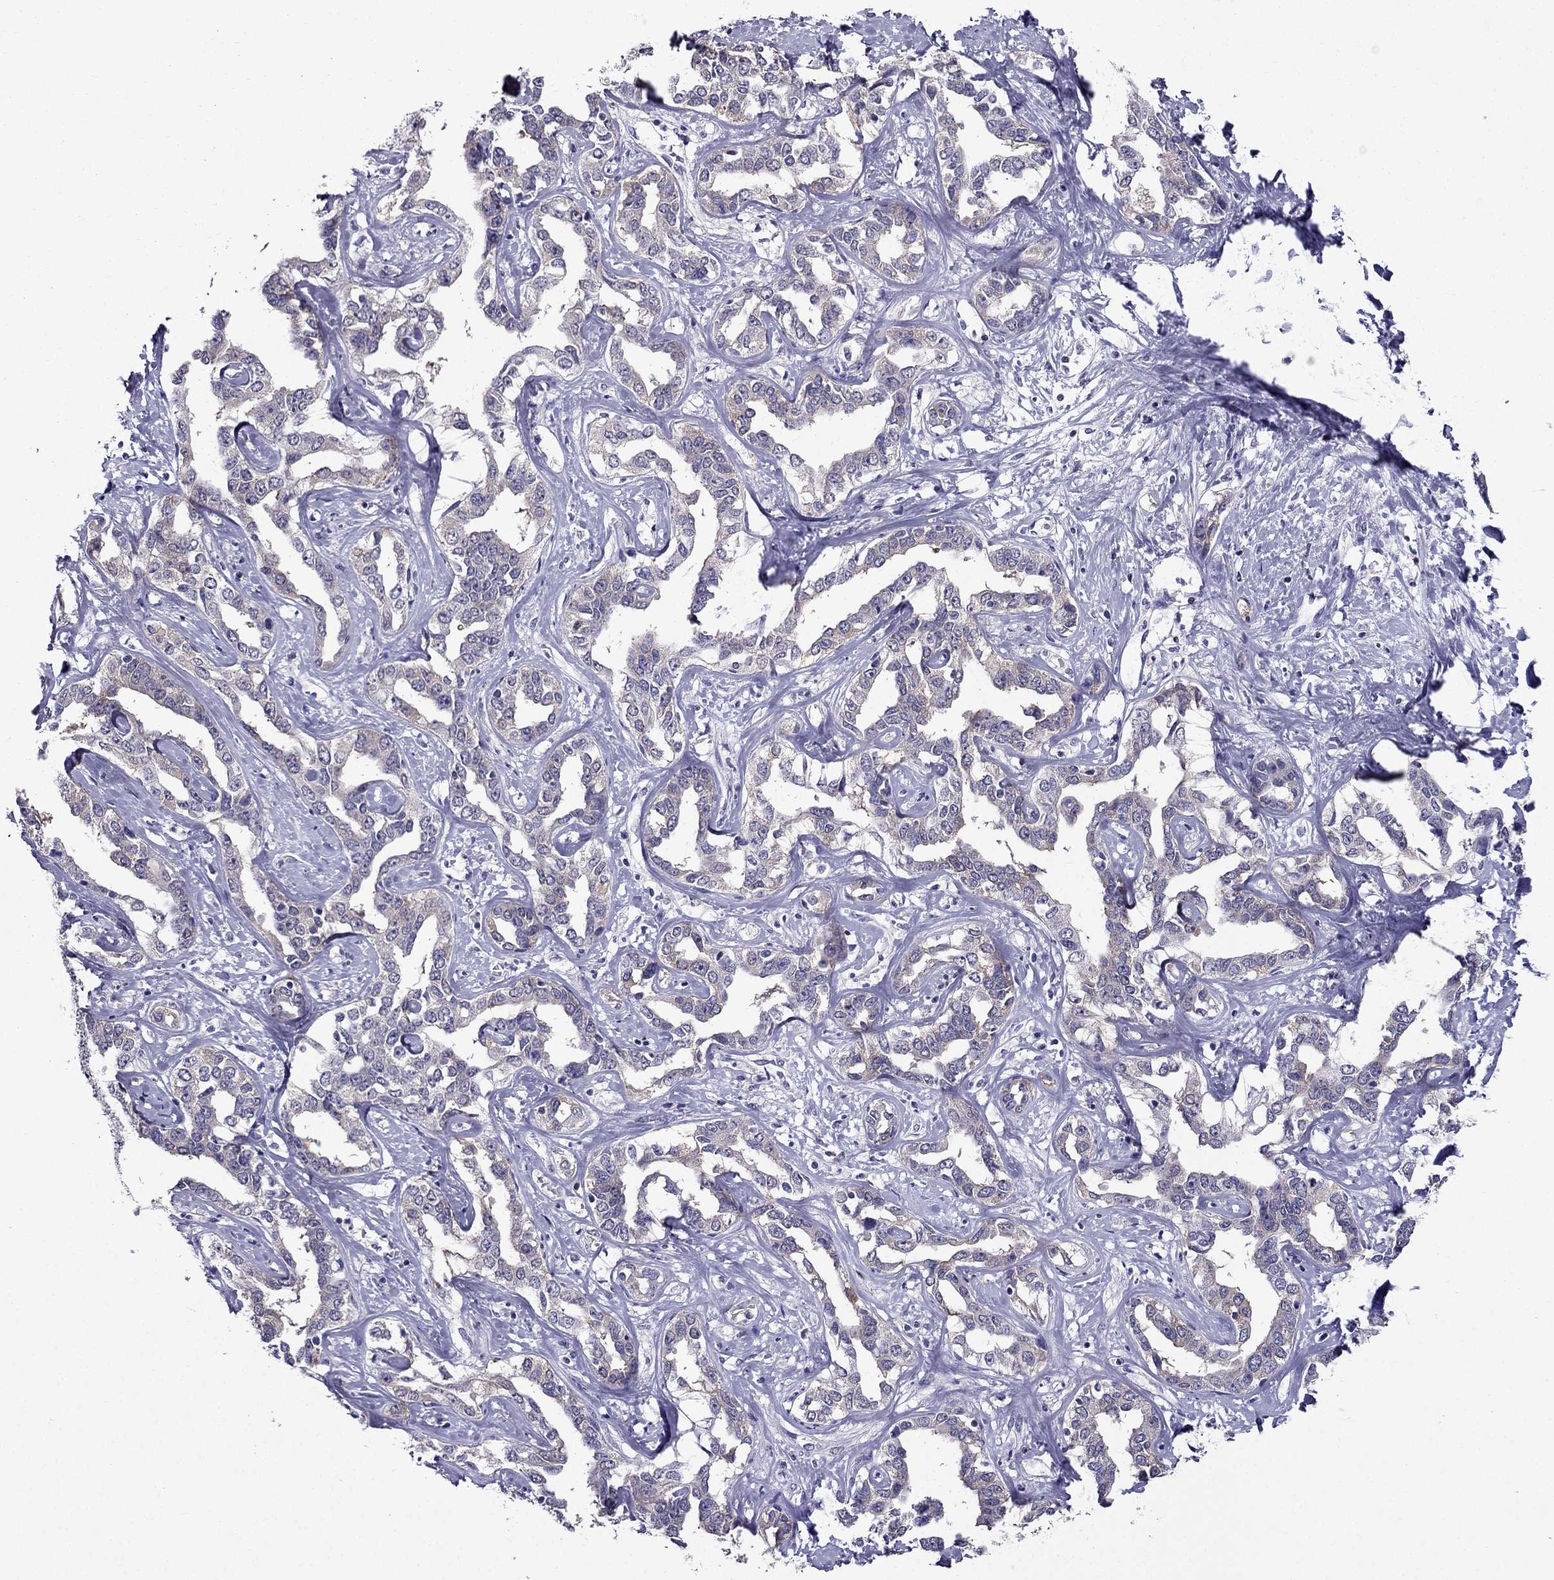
{"staining": {"intensity": "negative", "quantity": "none", "location": "none"}, "tissue": "liver cancer", "cell_type": "Tumor cells", "image_type": "cancer", "snomed": [{"axis": "morphology", "description": "Cholangiocarcinoma"}, {"axis": "topography", "description": "Liver"}], "caption": "A micrograph of human cholangiocarcinoma (liver) is negative for staining in tumor cells.", "gene": "AAK1", "patient": {"sex": "male", "age": 59}}